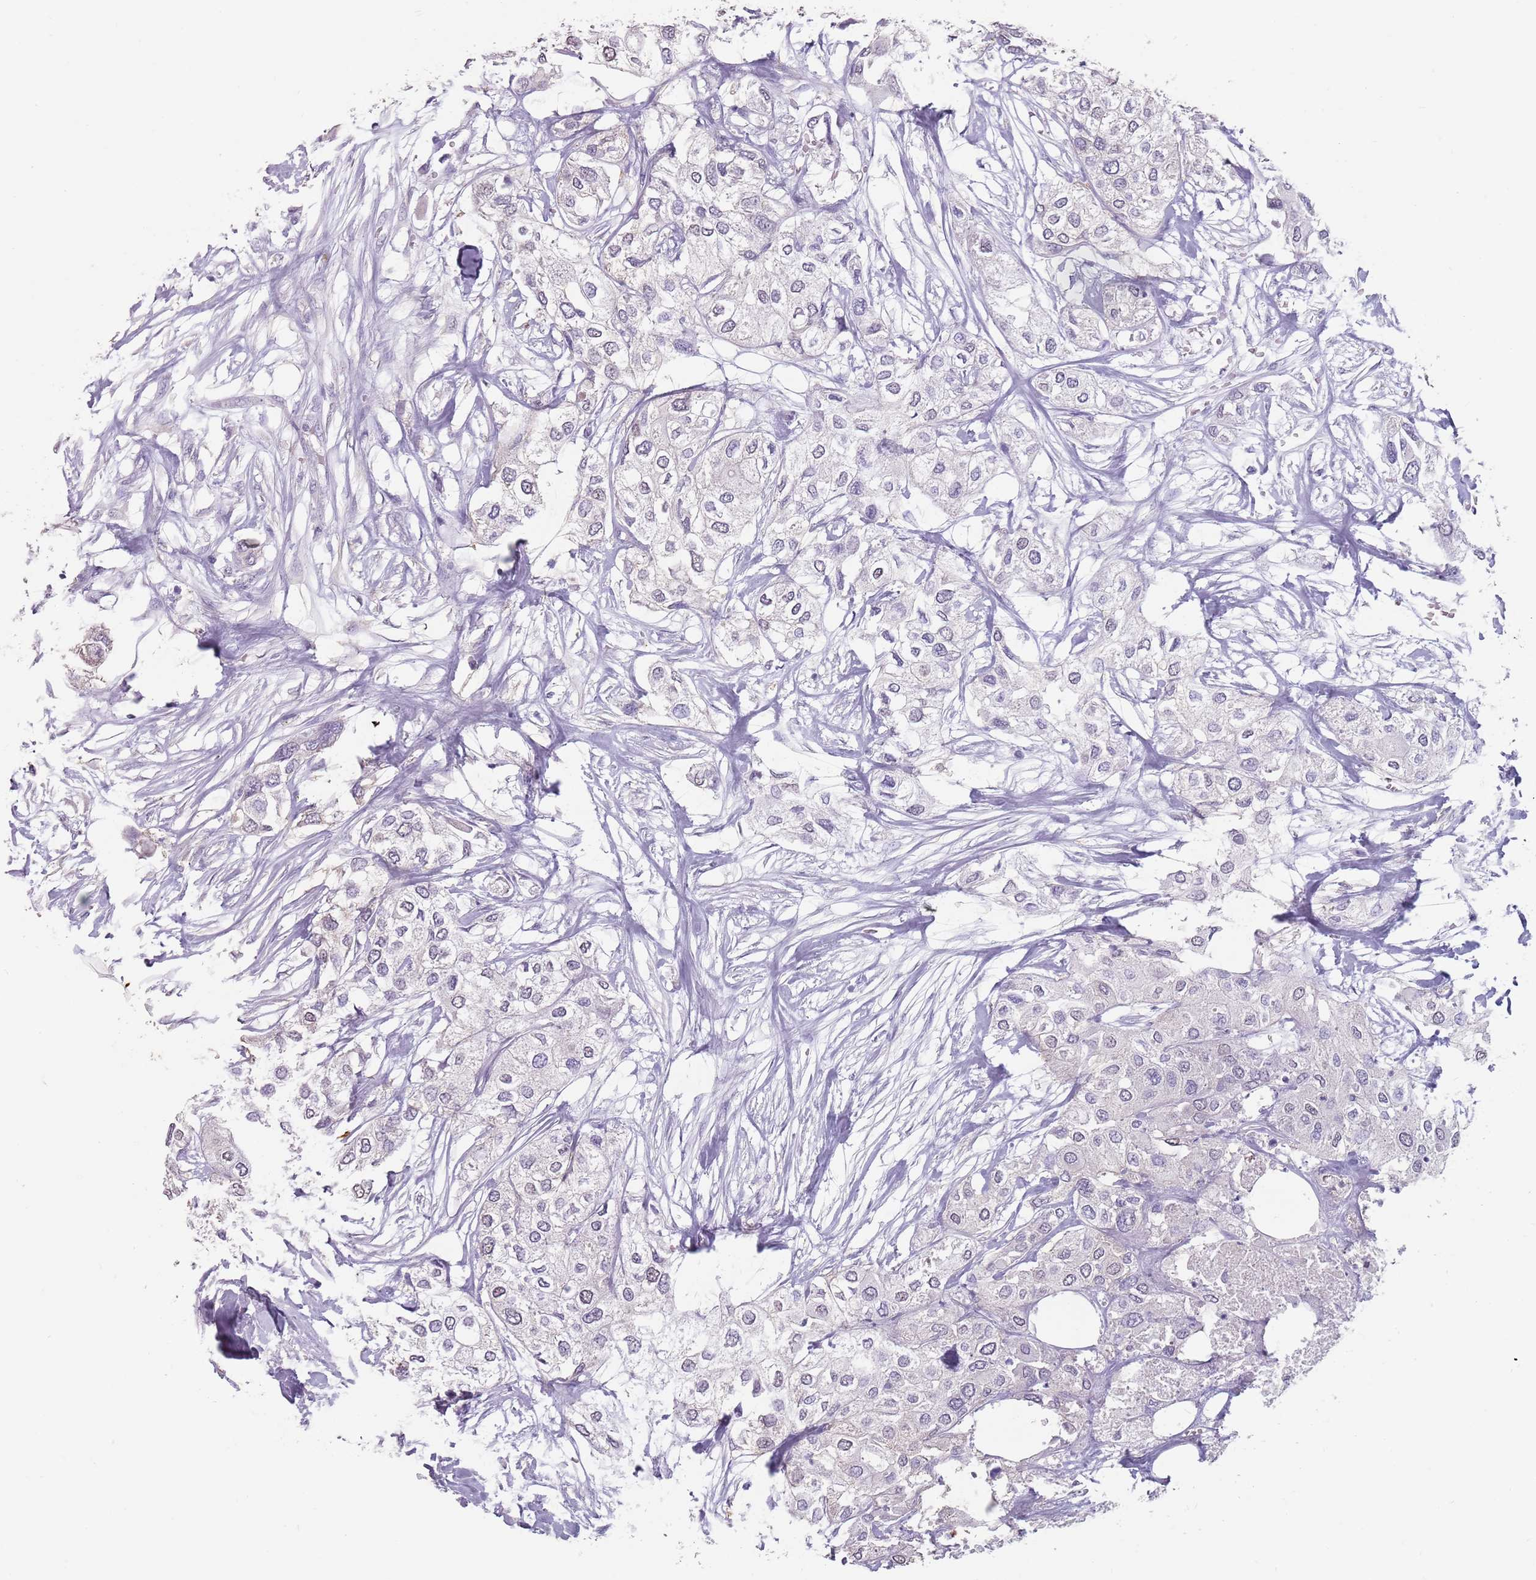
{"staining": {"intensity": "negative", "quantity": "none", "location": "none"}, "tissue": "urothelial cancer", "cell_type": "Tumor cells", "image_type": "cancer", "snomed": [{"axis": "morphology", "description": "Urothelial carcinoma, High grade"}, {"axis": "topography", "description": "Urinary bladder"}], "caption": "Micrograph shows no significant protein positivity in tumor cells of urothelial carcinoma (high-grade).", "gene": "STYK1", "patient": {"sex": "male", "age": 64}}